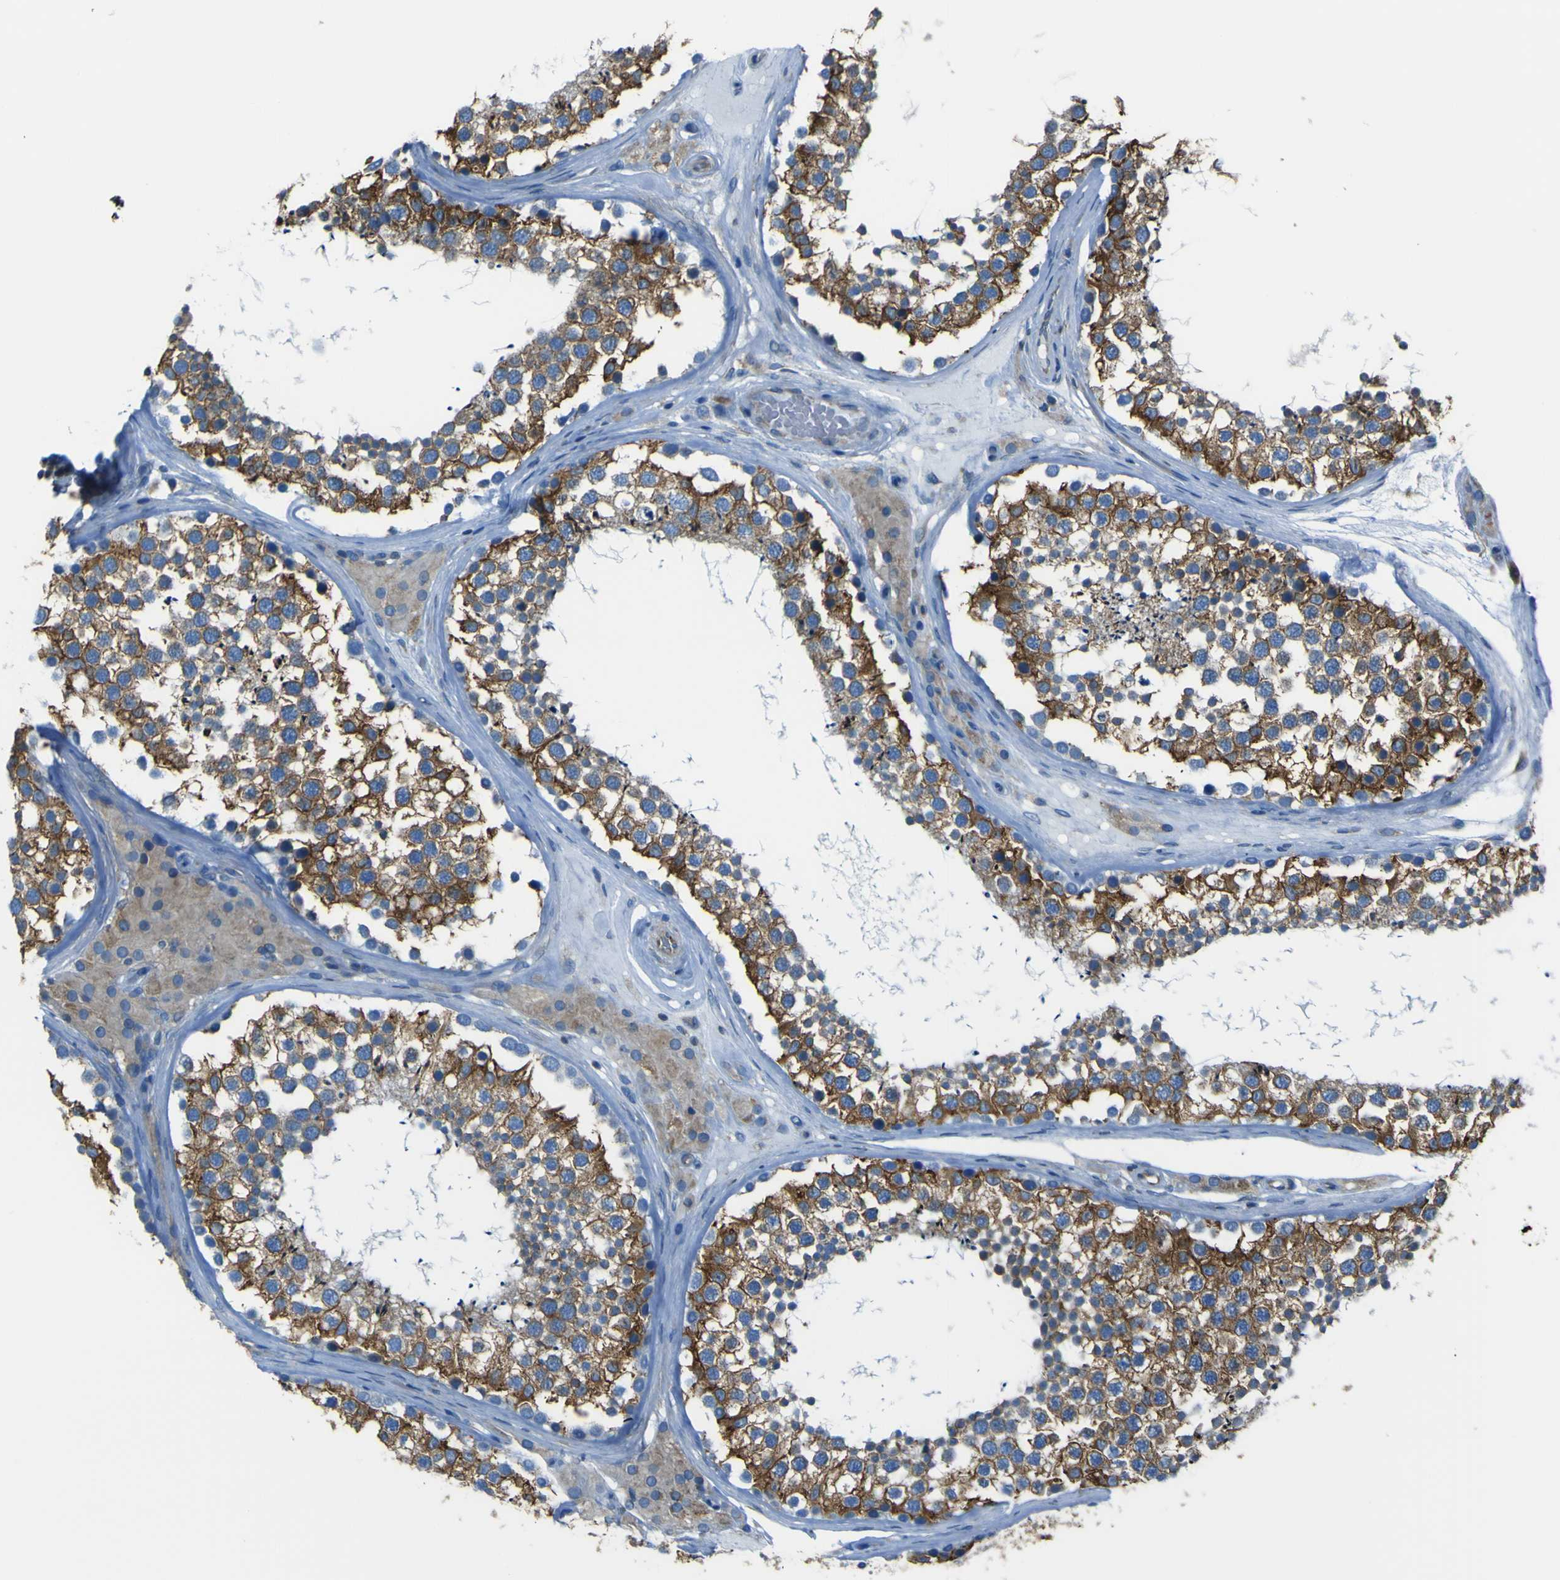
{"staining": {"intensity": "strong", "quantity": ">75%", "location": "cytoplasmic/membranous"}, "tissue": "testis", "cell_type": "Cells in seminiferous ducts", "image_type": "normal", "snomed": [{"axis": "morphology", "description": "Normal tissue, NOS"}, {"axis": "topography", "description": "Testis"}], "caption": "This histopathology image displays immunohistochemistry (IHC) staining of benign human testis, with high strong cytoplasmic/membranous positivity in approximately >75% of cells in seminiferous ducts.", "gene": "STIM1", "patient": {"sex": "male", "age": 46}}